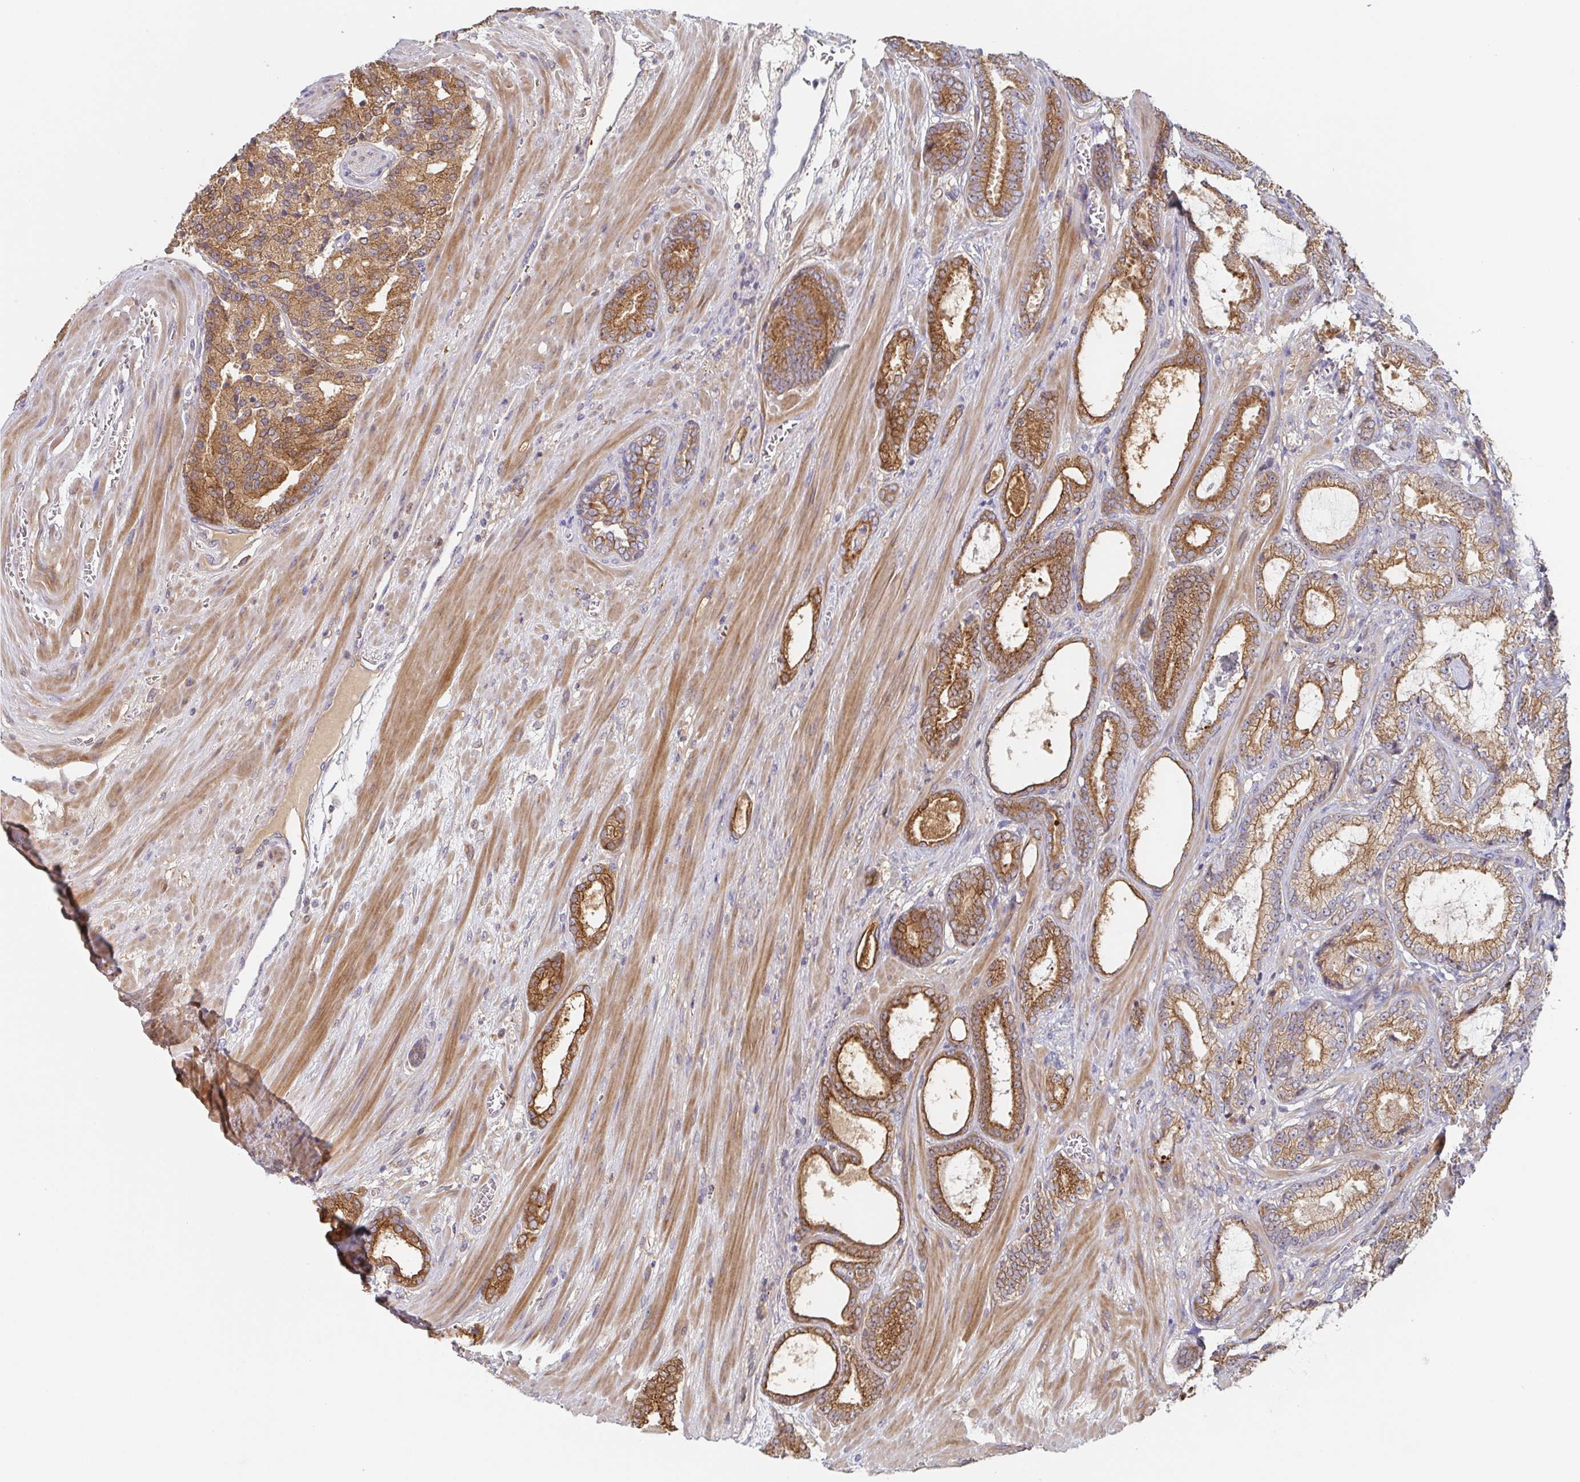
{"staining": {"intensity": "moderate", "quantity": ">75%", "location": "cytoplasmic/membranous"}, "tissue": "prostate cancer", "cell_type": "Tumor cells", "image_type": "cancer", "snomed": [{"axis": "morphology", "description": "Adenocarcinoma, High grade"}, {"axis": "topography", "description": "Prostate"}], "caption": "A medium amount of moderate cytoplasmic/membranous expression is present in approximately >75% of tumor cells in prostate cancer tissue.", "gene": "TUFT1", "patient": {"sex": "male", "age": 64}}